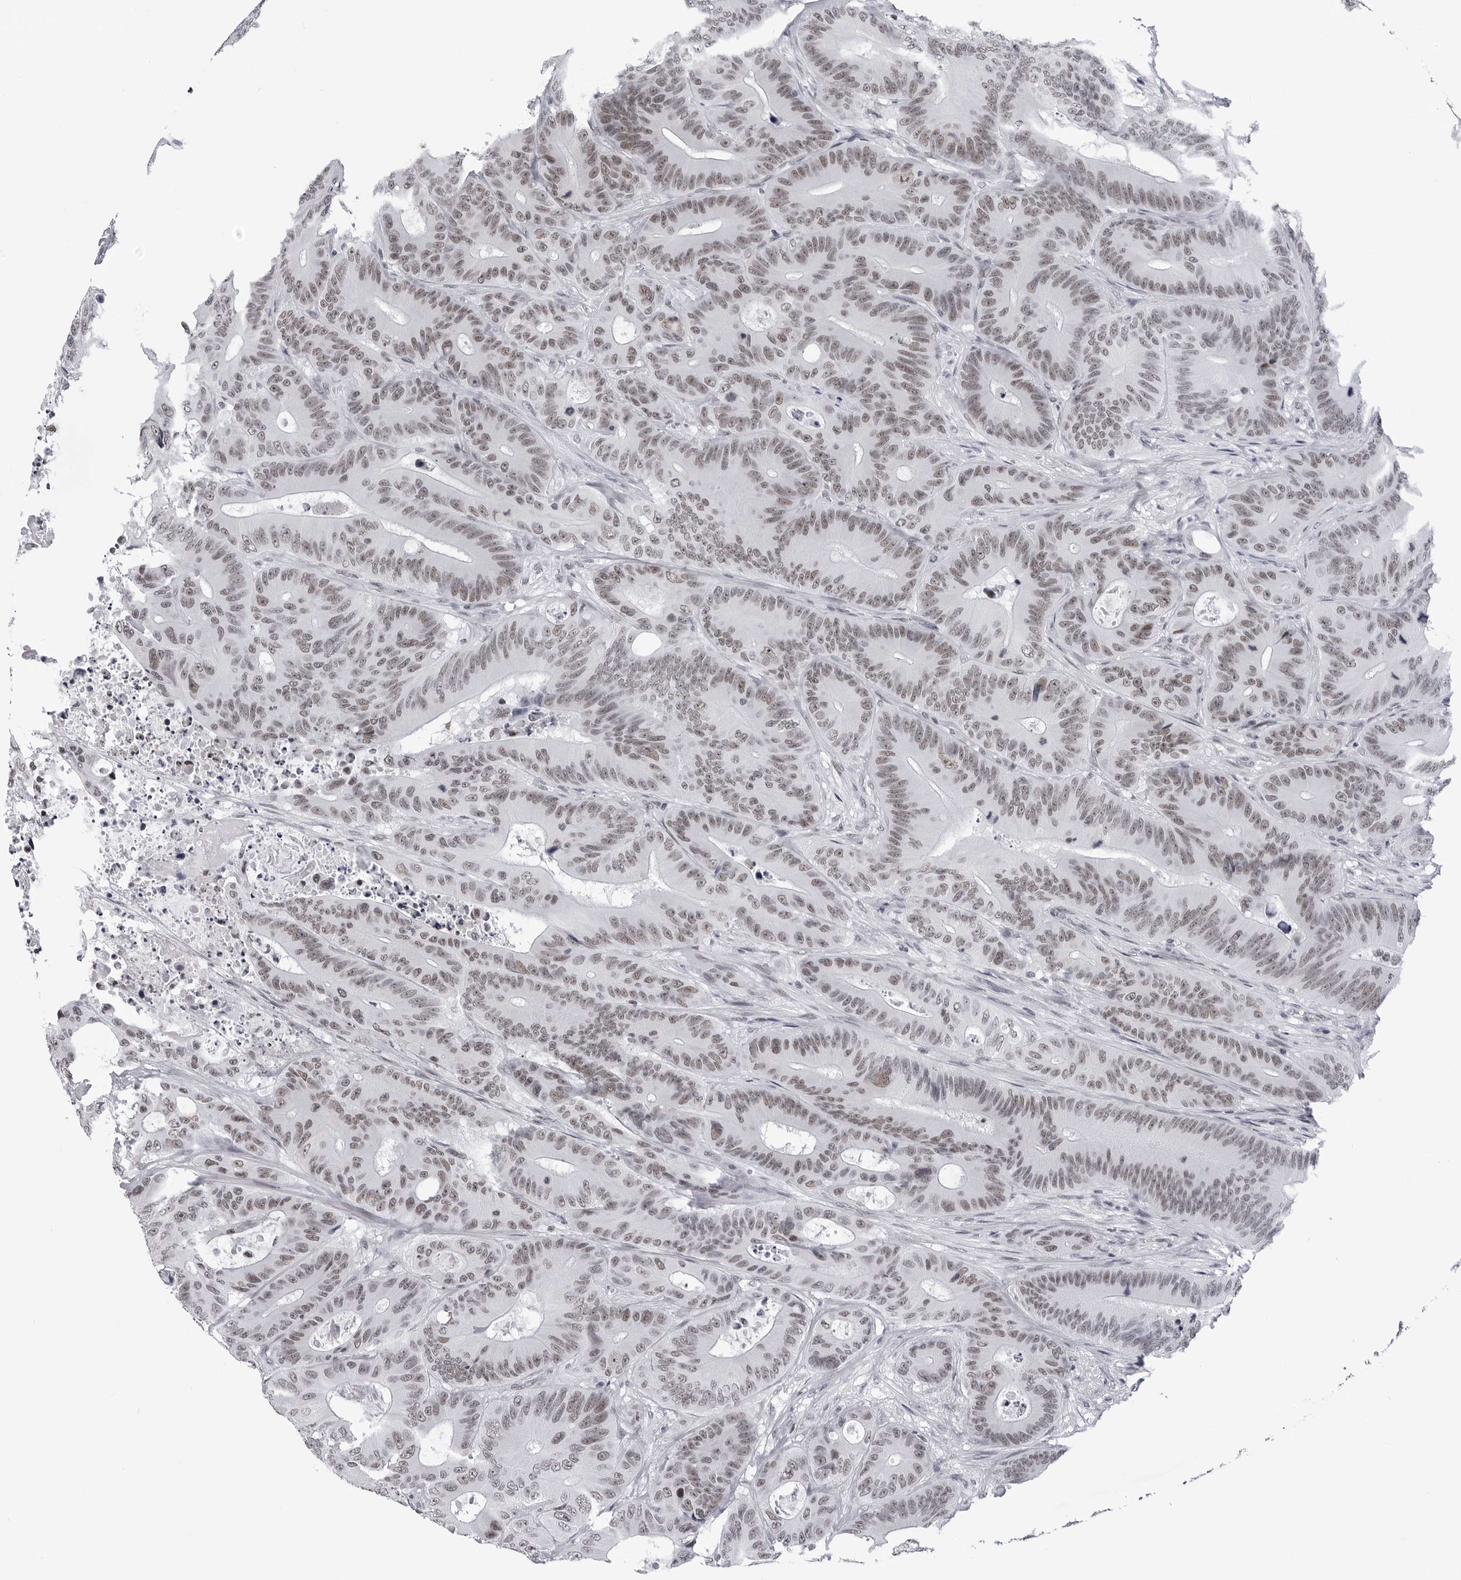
{"staining": {"intensity": "moderate", "quantity": ">75%", "location": "nuclear"}, "tissue": "colorectal cancer", "cell_type": "Tumor cells", "image_type": "cancer", "snomed": [{"axis": "morphology", "description": "Adenocarcinoma, NOS"}, {"axis": "topography", "description": "Colon"}], "caption": "Approximately >75% of tumor cells in colorectal adenocarcinoma show moderate nuclear protein staining as visualized by brown immunohistochemical staining.", "gene": "SF3B4", "patient": {"sex": "male", "age": 83}}